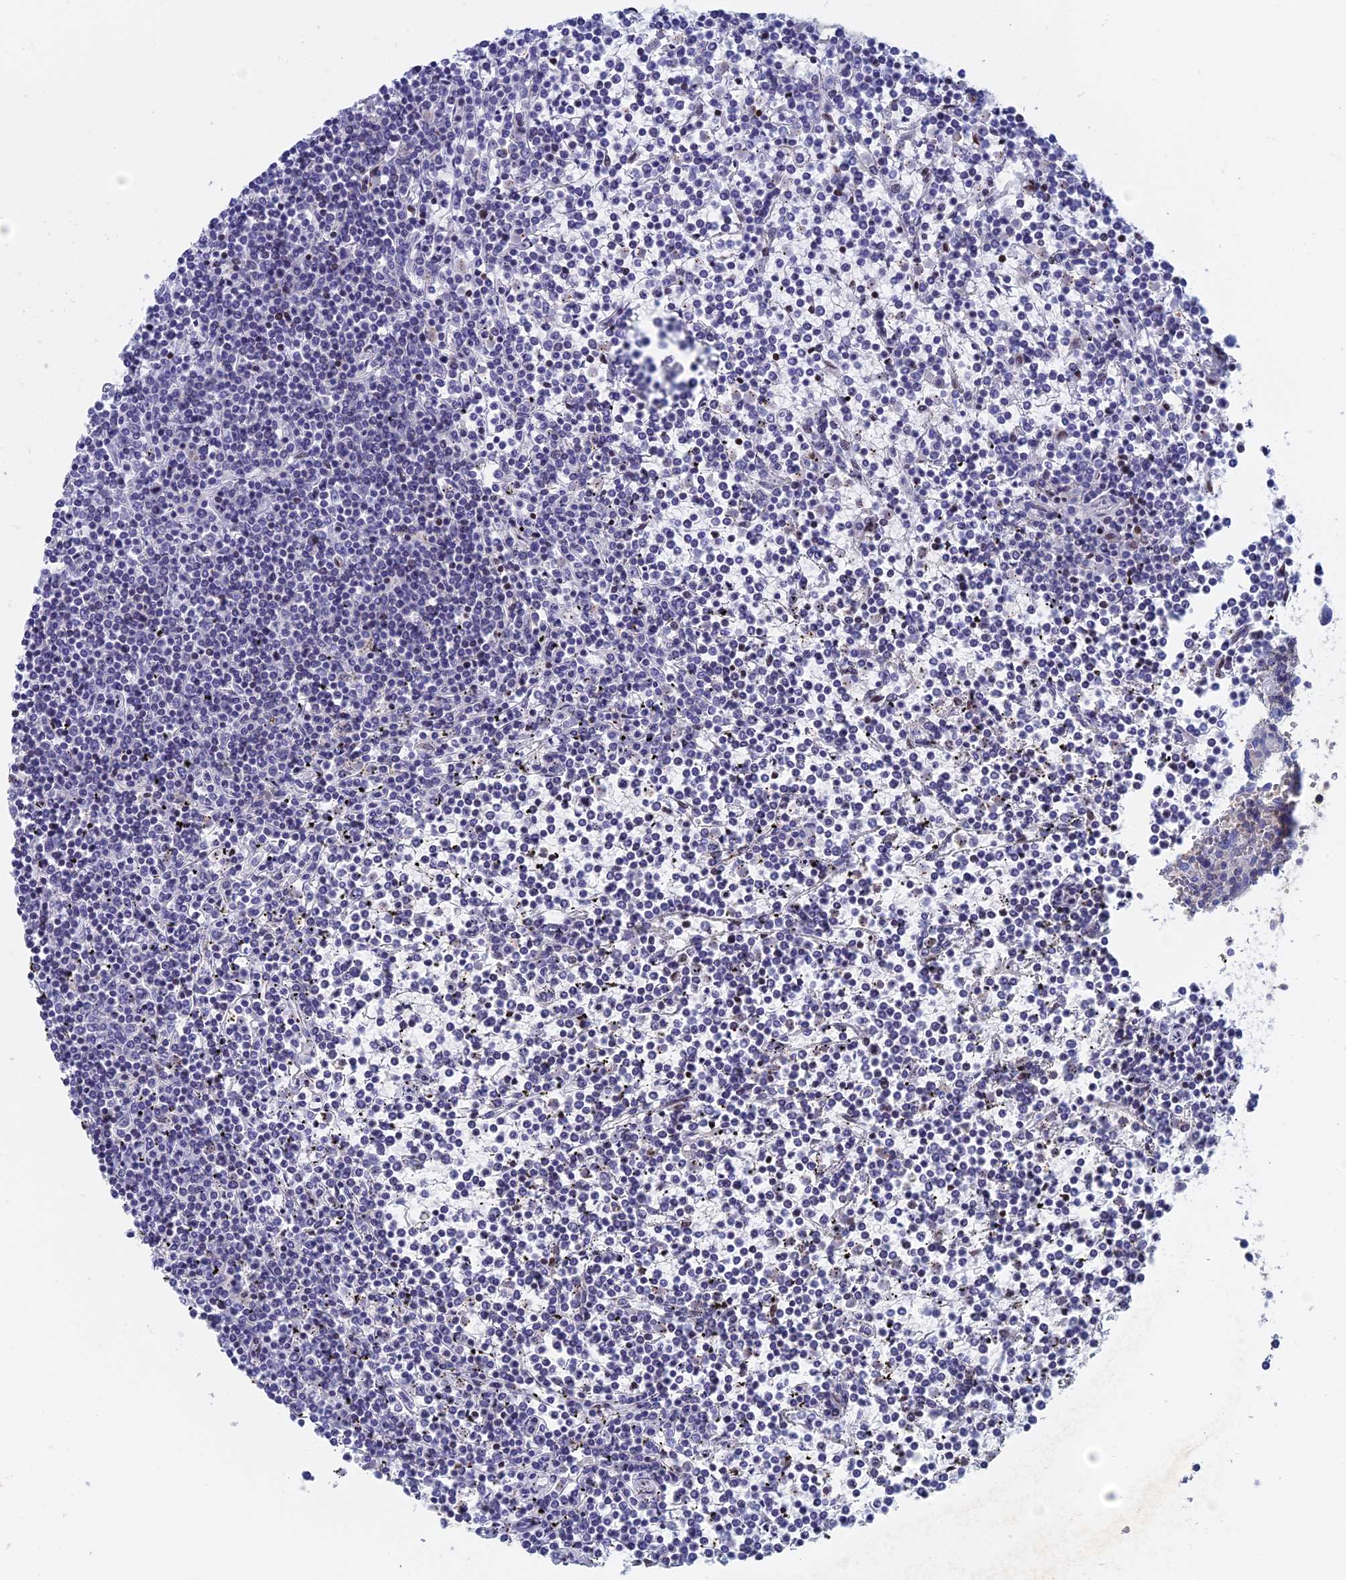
{"staining": {"intensity": "negative", "quantity": "none", "location": "none"}, "tissue": "lymphoma", "cell_type": "Tumor cells", "image_type": "cancer", "snomed": [{"axis": "morphology", "description": "Malignant lymphoma, non-Hodgkin's type, Low grade"}, {"axis": "topography", "description": "Spleen"}], "caption": "Lymphoma stained for a protein using immunohistochemistry displays no positivity tumor cells.", "gene": "ACP7", "patient": {"sex": "female", "age": 19}}